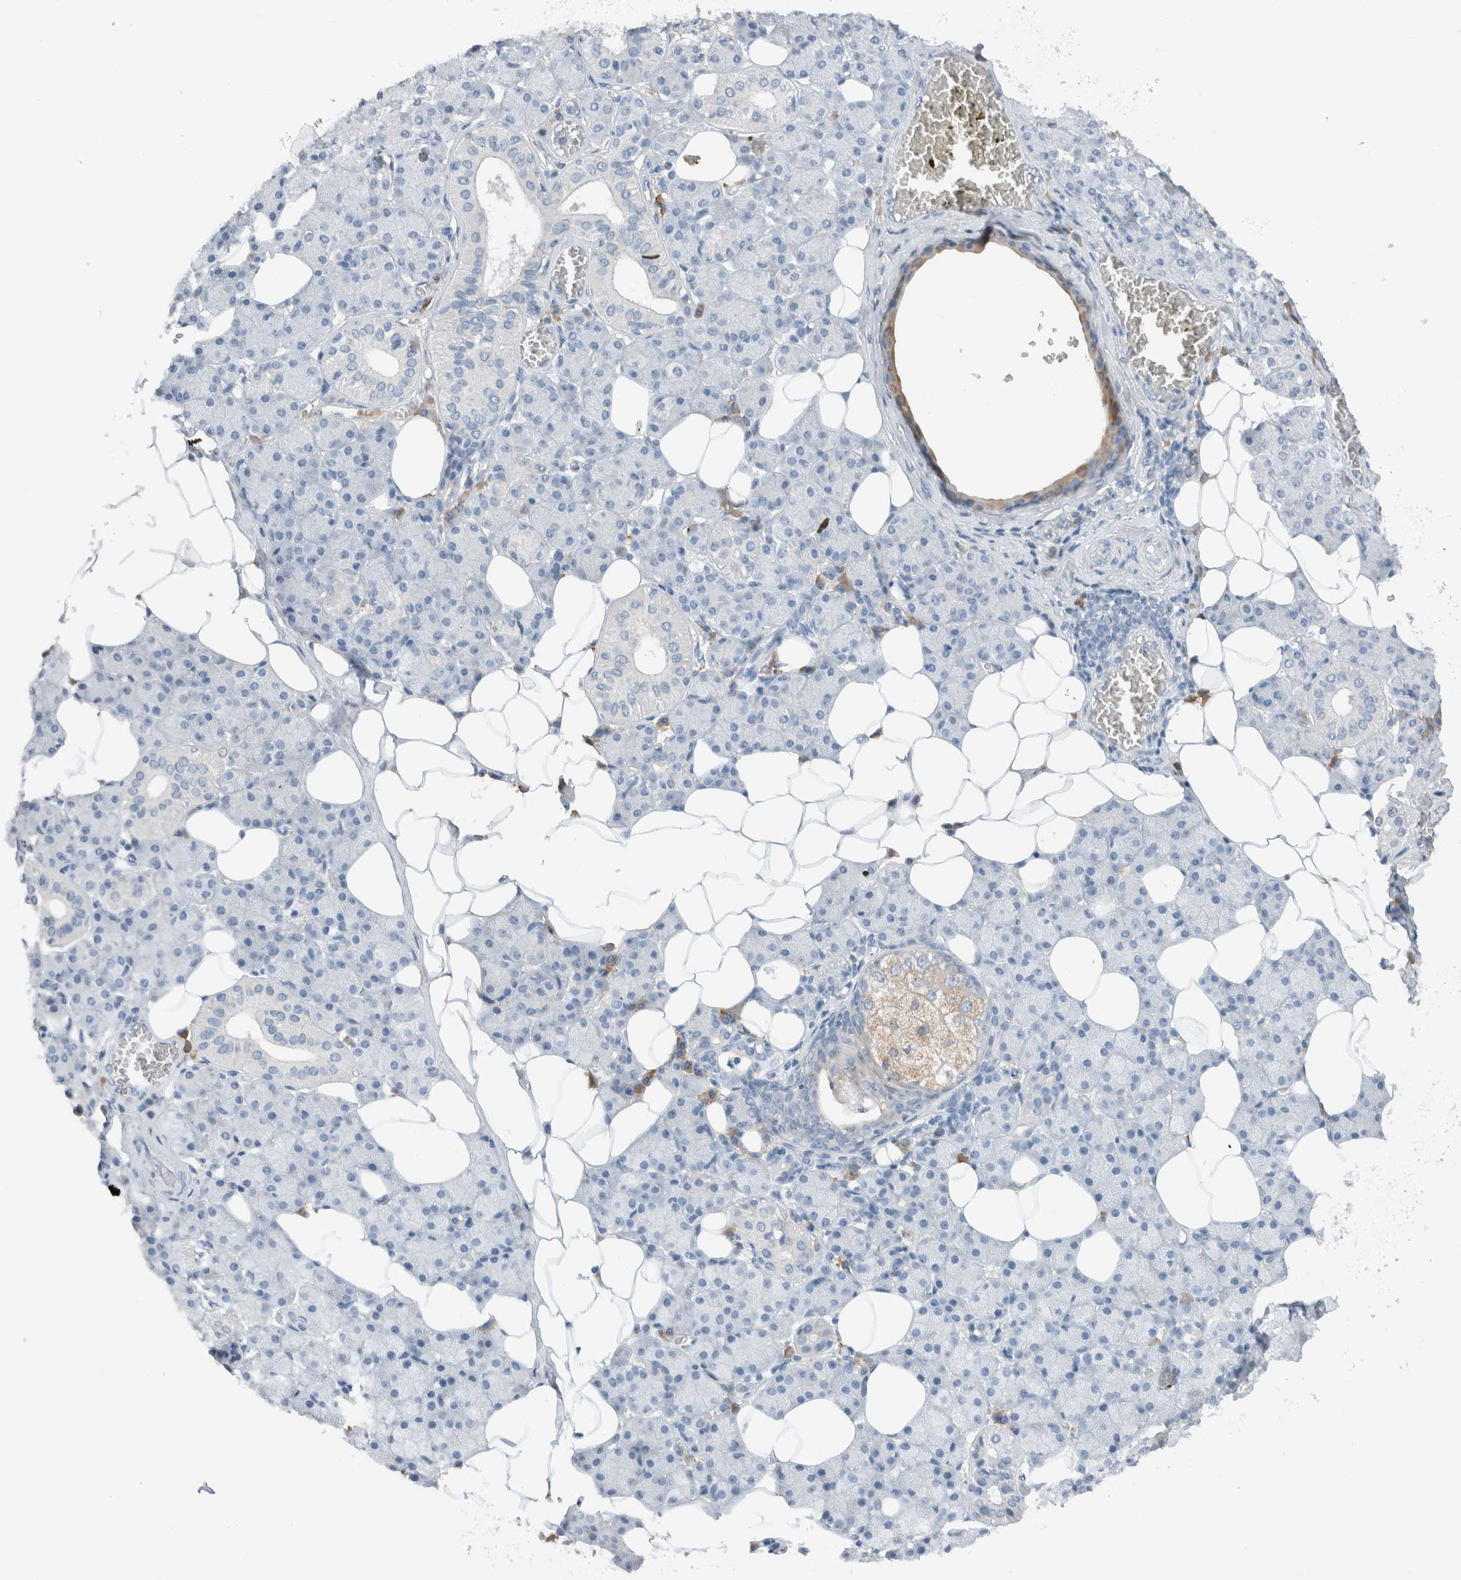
{"staining": {"intensity": "negative", "quantity": "none", "location": "none"}, "tissue": "salivary gland", "cell_type": "Glandular cells", "image_type": "normal", "snomed": [{"axis": "morphology", "description": "Normal tissue, NOS"}, {"axis": "topography", "description": "Salivary gland"}], "caption": "The photomicrograph shows no staining of glandular cells in benign salivary gland.", "gene": "DUOX1", "patient": {"sex": "female", "age": 33}}